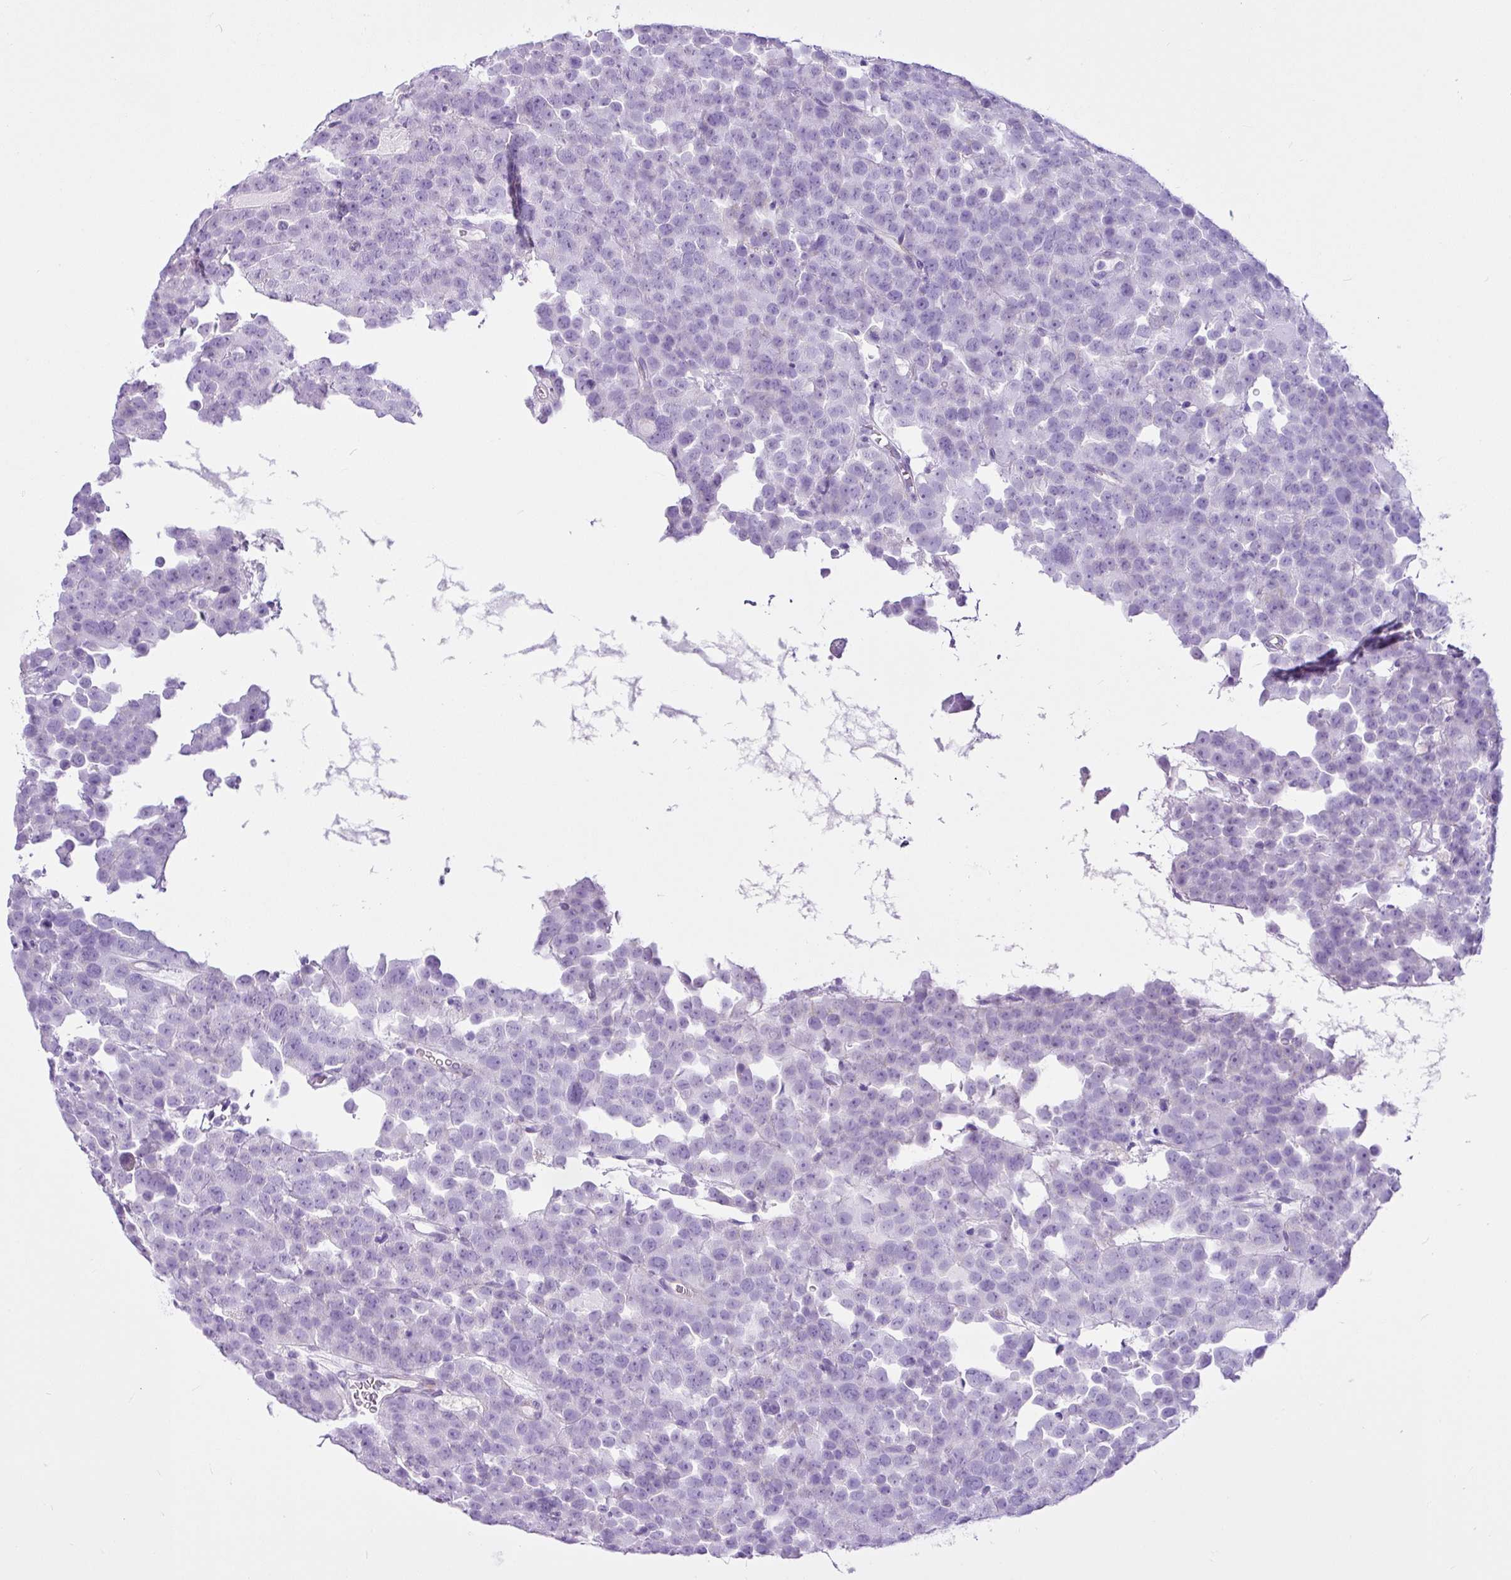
{"staining": {"intensity": "negative", "quantity": "none", "location": "none"}, "tissue": "testis cancer", "cell_type": "Tumor cells", "image_type": "cancer", "snomed": [{"axis": "morphology", "description": "Seminoma, NOS"}, {"axis": "topography", "description": "Testis"}], "caption": "There is no significant positivity in tumor cells of testis seminoma.", "gene": "LILRB4", "patient": {"sex": "male", "age": 71}}